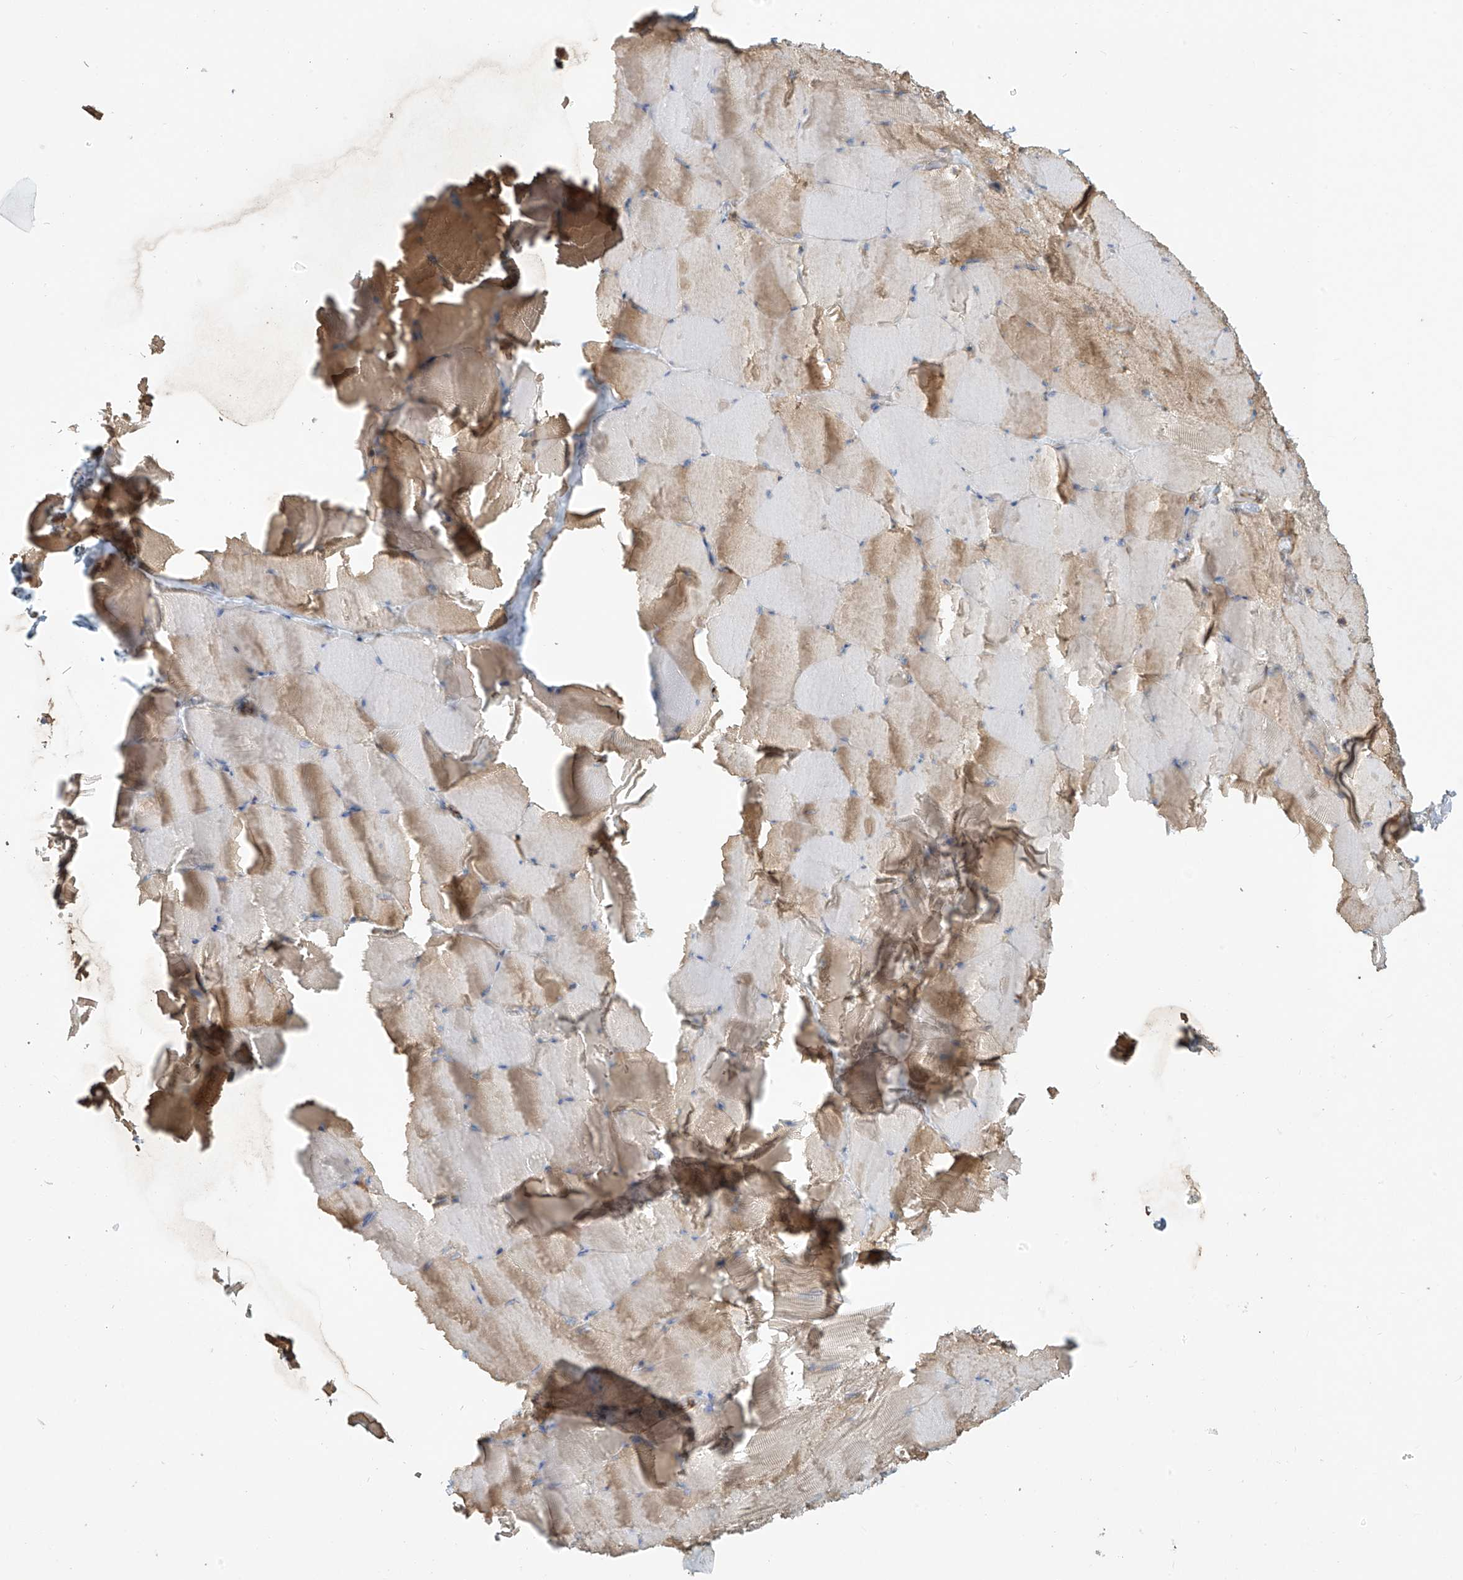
{"staining": {"intensity": "weak", "quantity": "<25%", "location": "cytoplasmic/membranous"}, "tissue": "skeletal muscle", "cell_type": "Myocytes", "image_type": "normal", "snomed": [{"axis": "morphology", "description": "Normal tissue, NOS"}, {"axis": "topography", "description": "Skeletal muscle"}], "caption": "This is an immunohistochemistry (IHC) image of benign skeletal muscle. There is no expression in myocytes.", "gene": "LZTS3", "patient": {"sex": "male", "age": 62}}